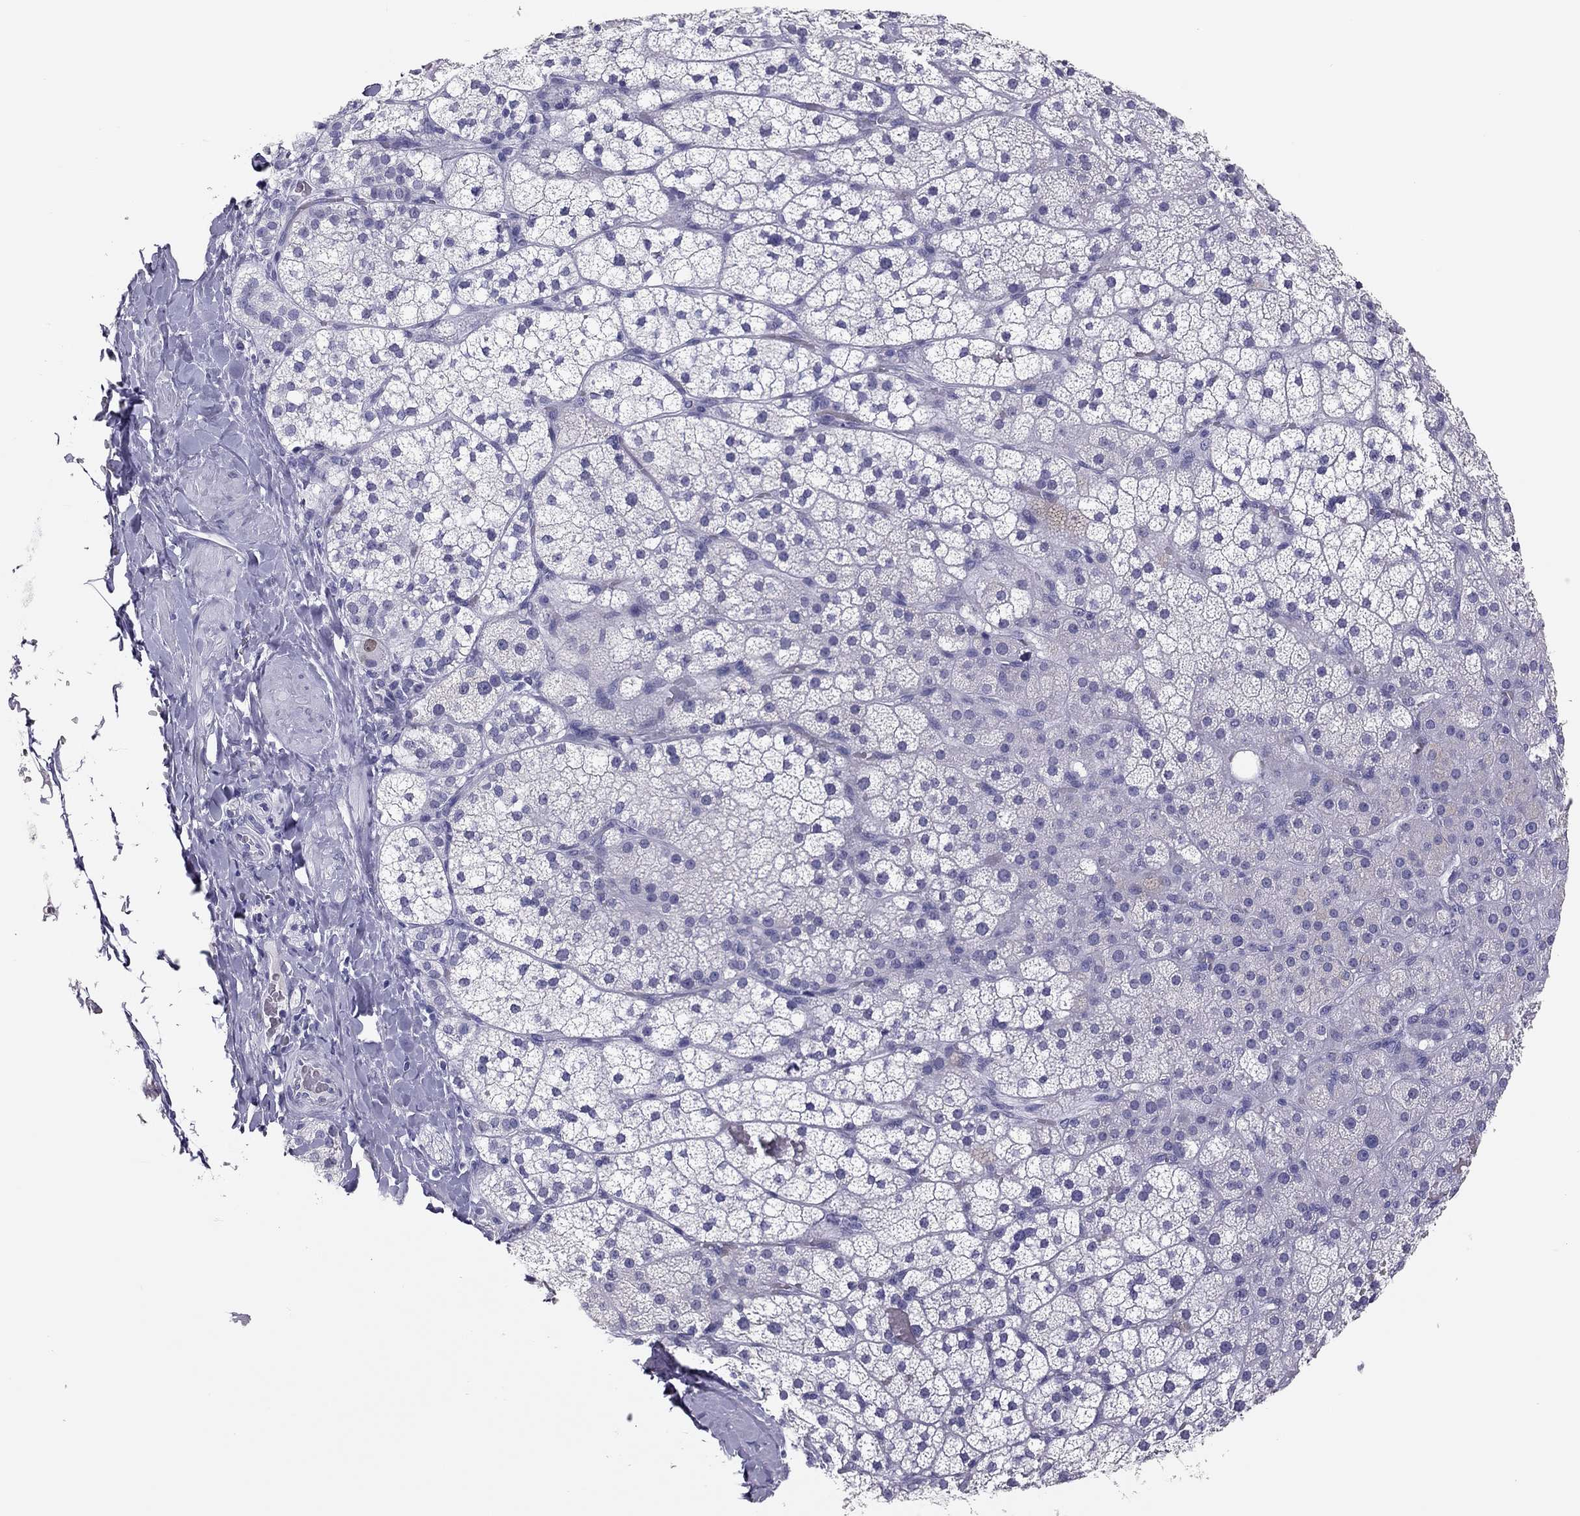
{"staining": {"intensity": "moderate", "quantity": "<25%", "location": "nuclear"}, "tissue": "adrenal gland", "cell_type": "Glandular cells", "image_type": "normal", "snomed": [{"axis": "morphology", "description": "Normal tissue, NOS"}, {"axis": "topography", "description": "Adrenal gland"}], "caption": "This histopathology image shows immunohistochemistry (IHC) staining of normal human adrenal gland, with low moderate nuclear staining in approximately <25% of glandular cells.", "gene": "PHOX2A", "patient": {"sex": "male", "age": 53}}